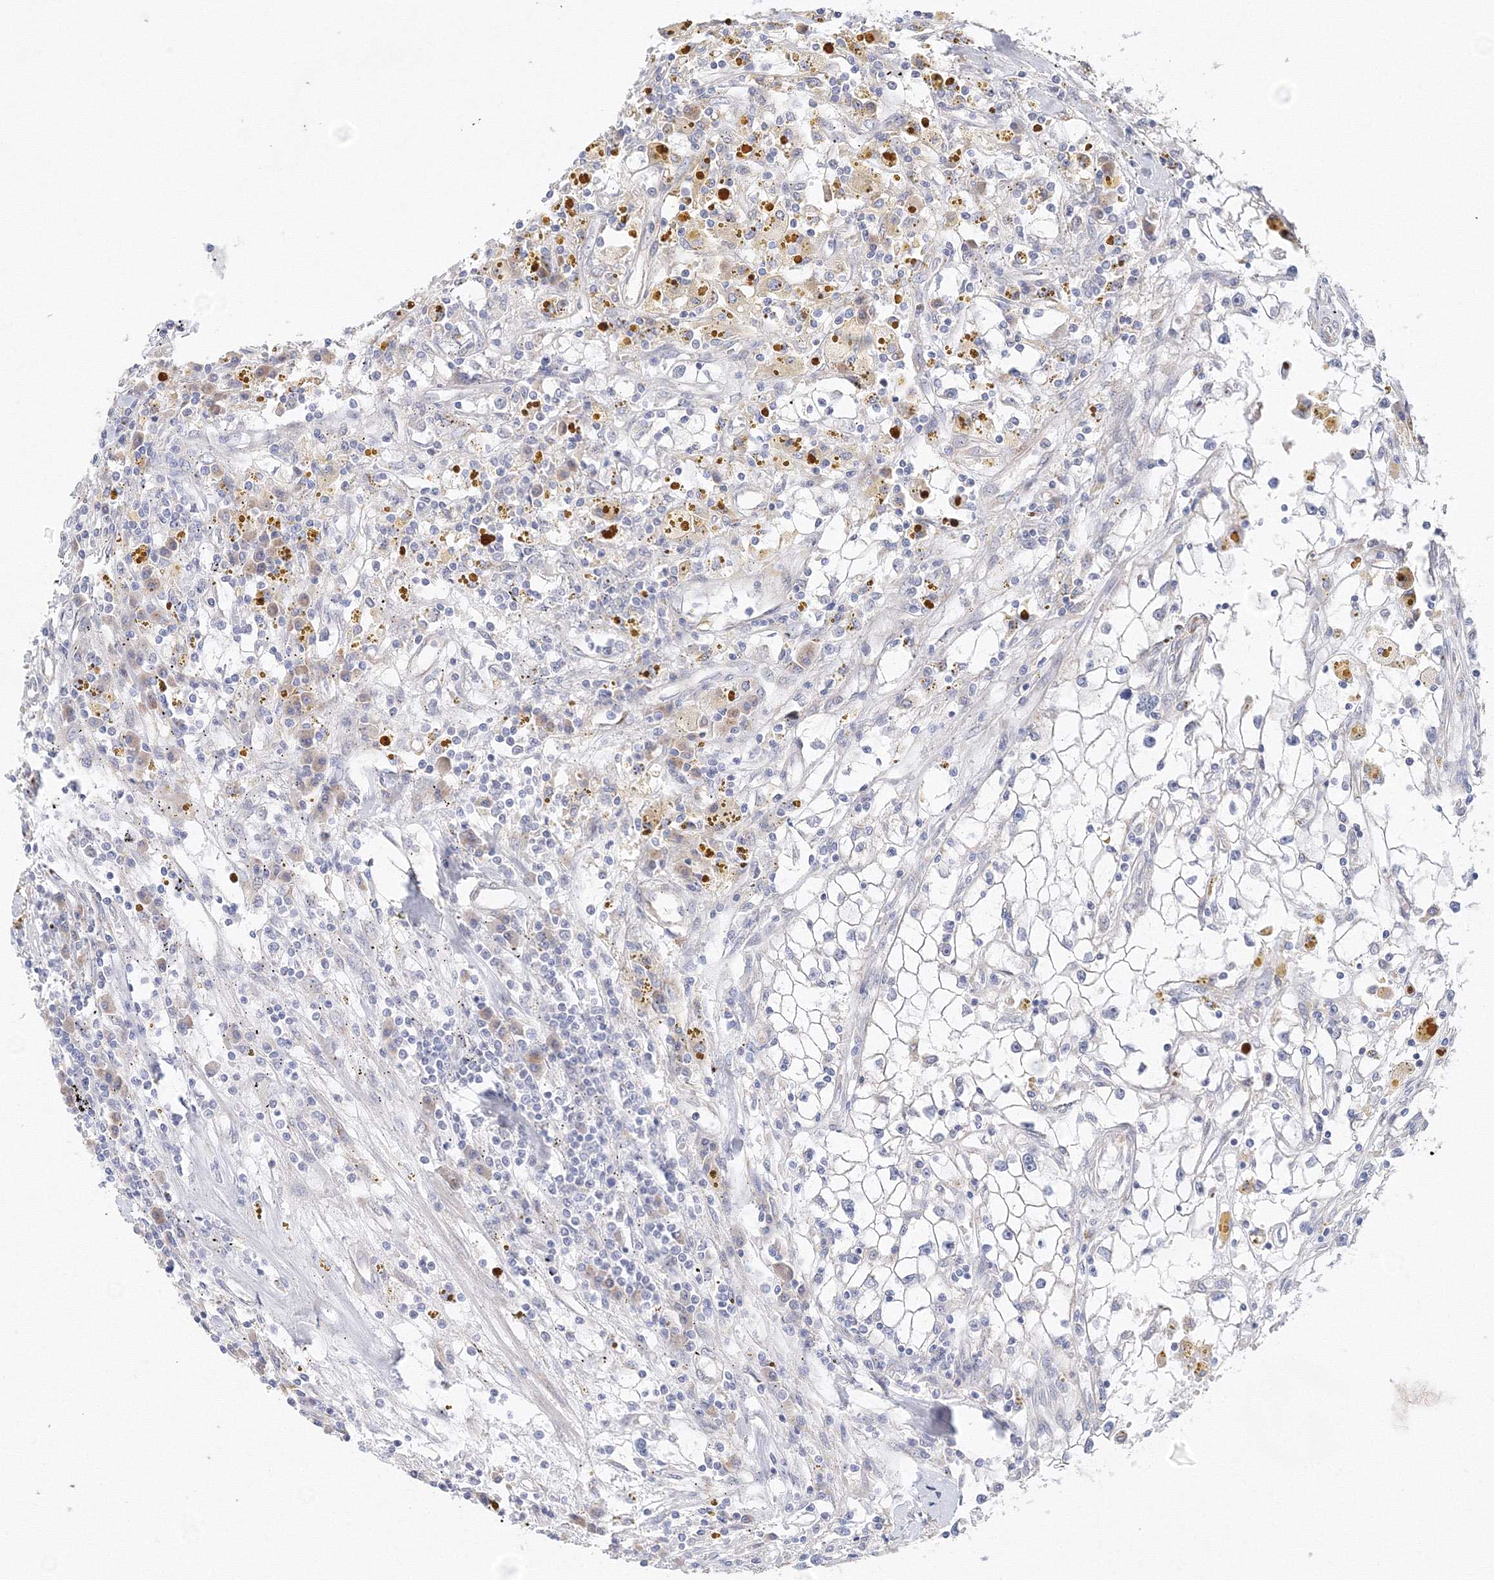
{"staining": {"intensity": "negative", "quantity": "none", "location": "none"}, "tissue": "renal cancer", "cell_type": "Tumor cells", "image_type": "cancer", "snomed": [{"axis": "morphology", "description": "Adenocarcinoma, NOS"}, {"axis": "topography", "description": "Kidney"}], "caption": "Immunohistochemical staining of renal cancer exhibits no significant positivity in tumor cells.", "gene": "DHRS12", "patient": {"sex": "male", "age": 56}}